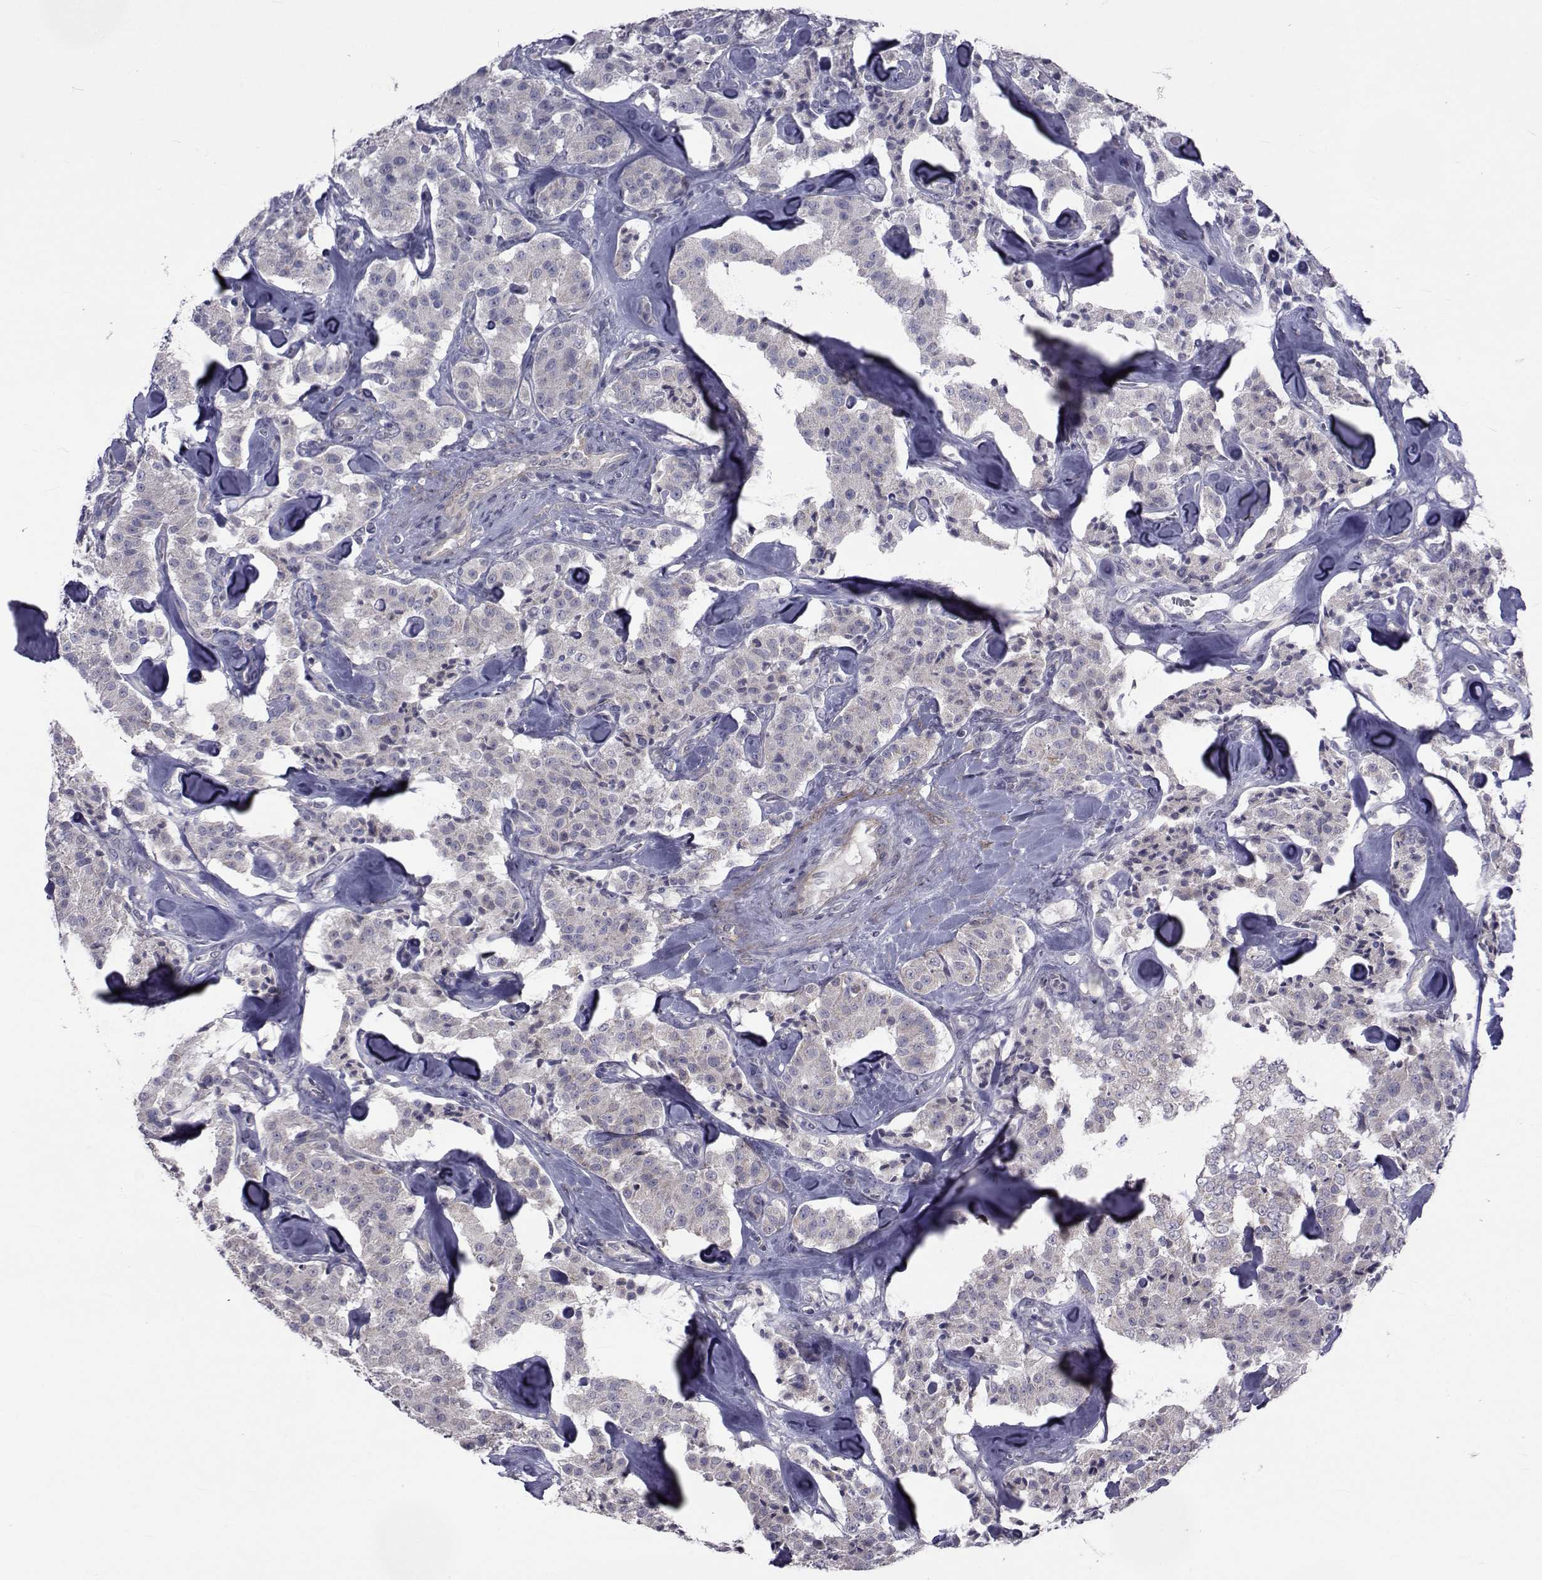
{"staining": {"intensity": "negative", "quantity": "none", "location": "none"}, "tissue": "carcinoid", "cell_type": "Tumor cells", "image_type": "cancer", "snomed": [{"axis": "morphology", "description": "Carcinoid, malignant, NOS"}, {"axis": "topography", "description": "Pancreas"}], "caption": "This is a photomicrograph of immunohistochemistry (IHC) staining of carcinoid (malignant), which shows no expression in tumor cells.", "gene": "CFAP74", "patient": {"sex": "male", "age": 41}}